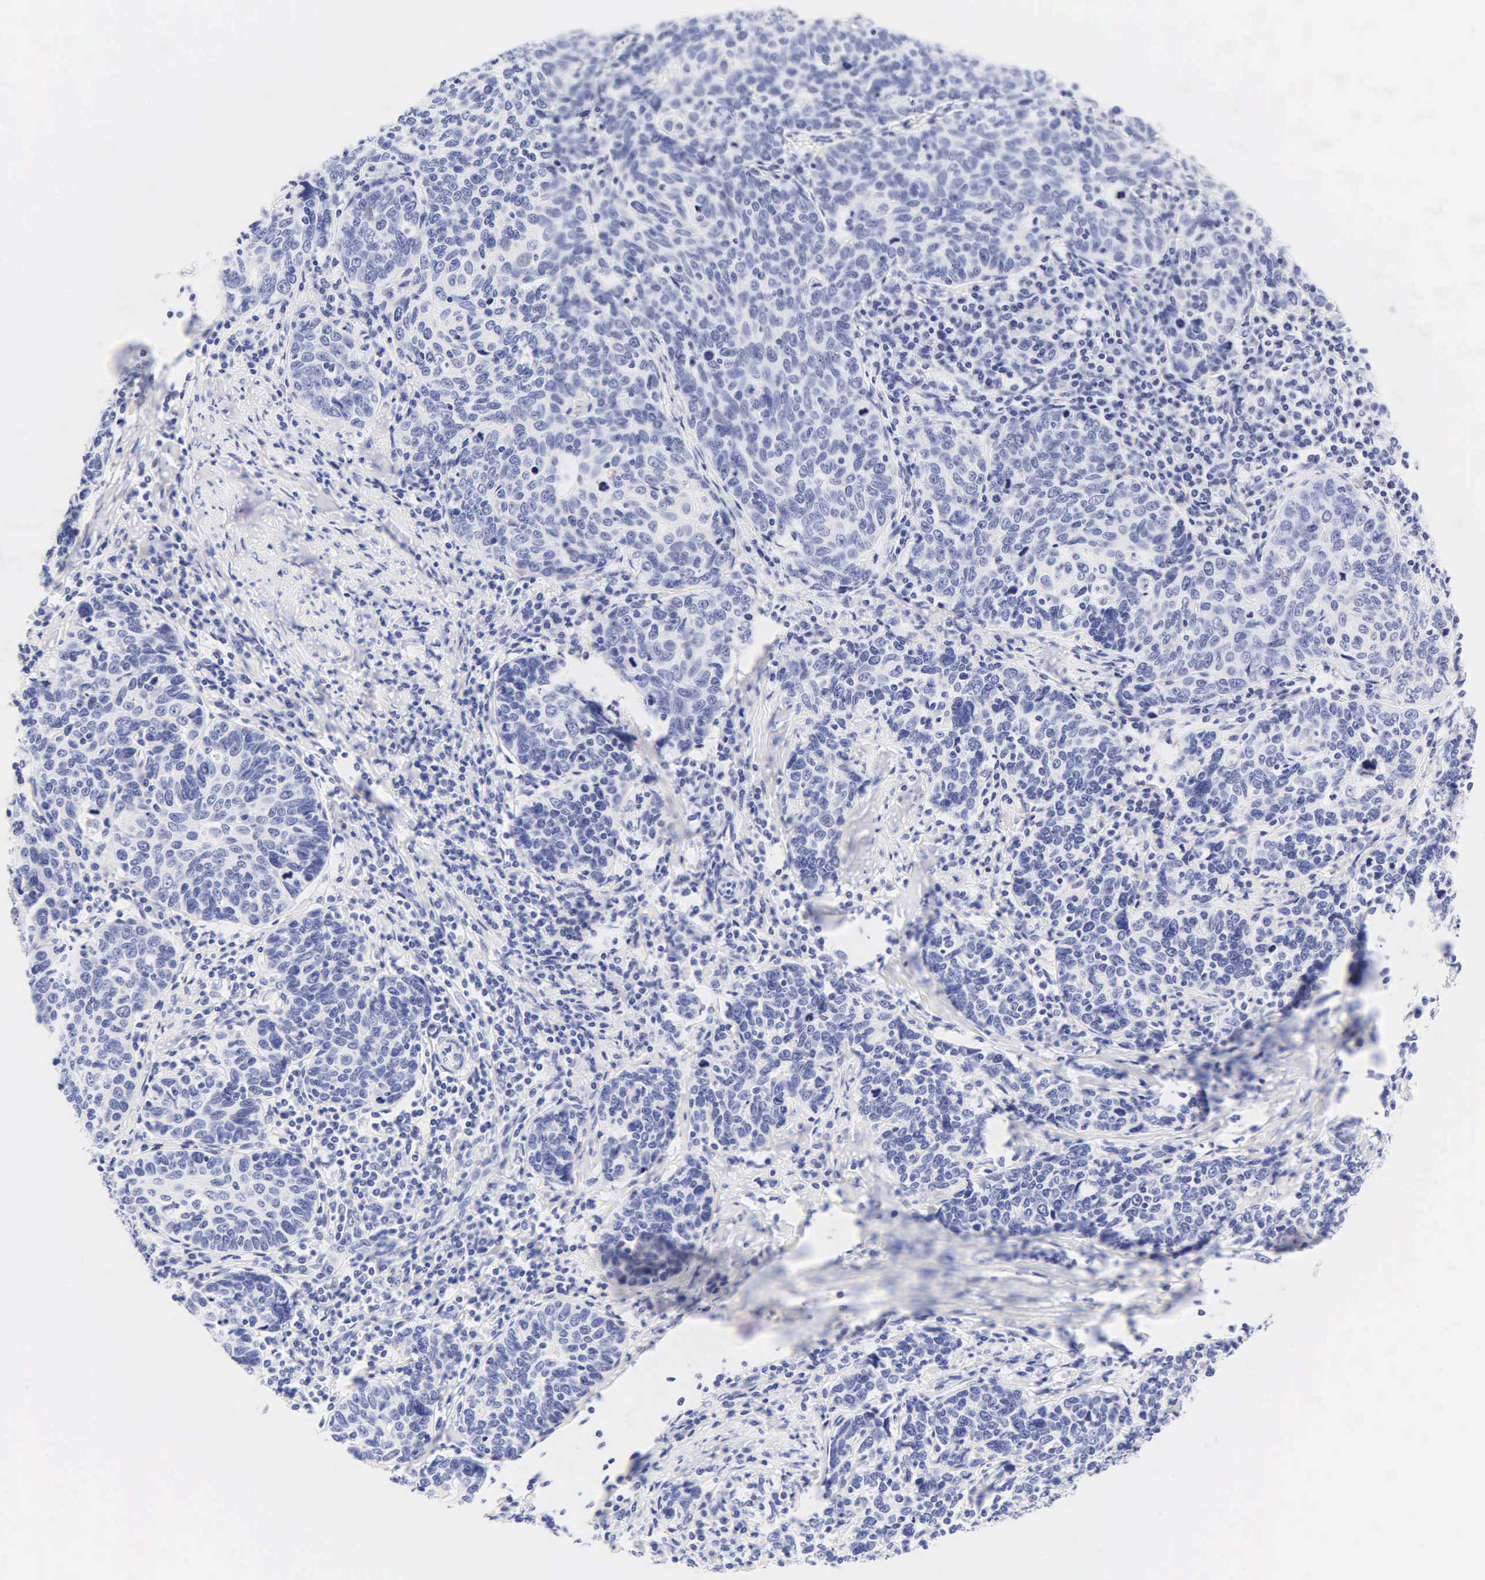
{"staining": {"intensity": "negative", "quantity": "none", "location": "none"}, "tissue": "cervical cancer", "cell_type": "Tumor cells", "image_type": "cancer", "snomed": [{"axis": "morphology", "description": "Squamous cell carcinoma, NOS"}, {"axis": "topography", "description": "Cervix"}], "caption": "Immunohistochemical staining of human cervical squamous cell carcinoma shows no significant expression in tumor cells.", "gene": "KRT20", "patient": {"sex": "female", "age": 41}}